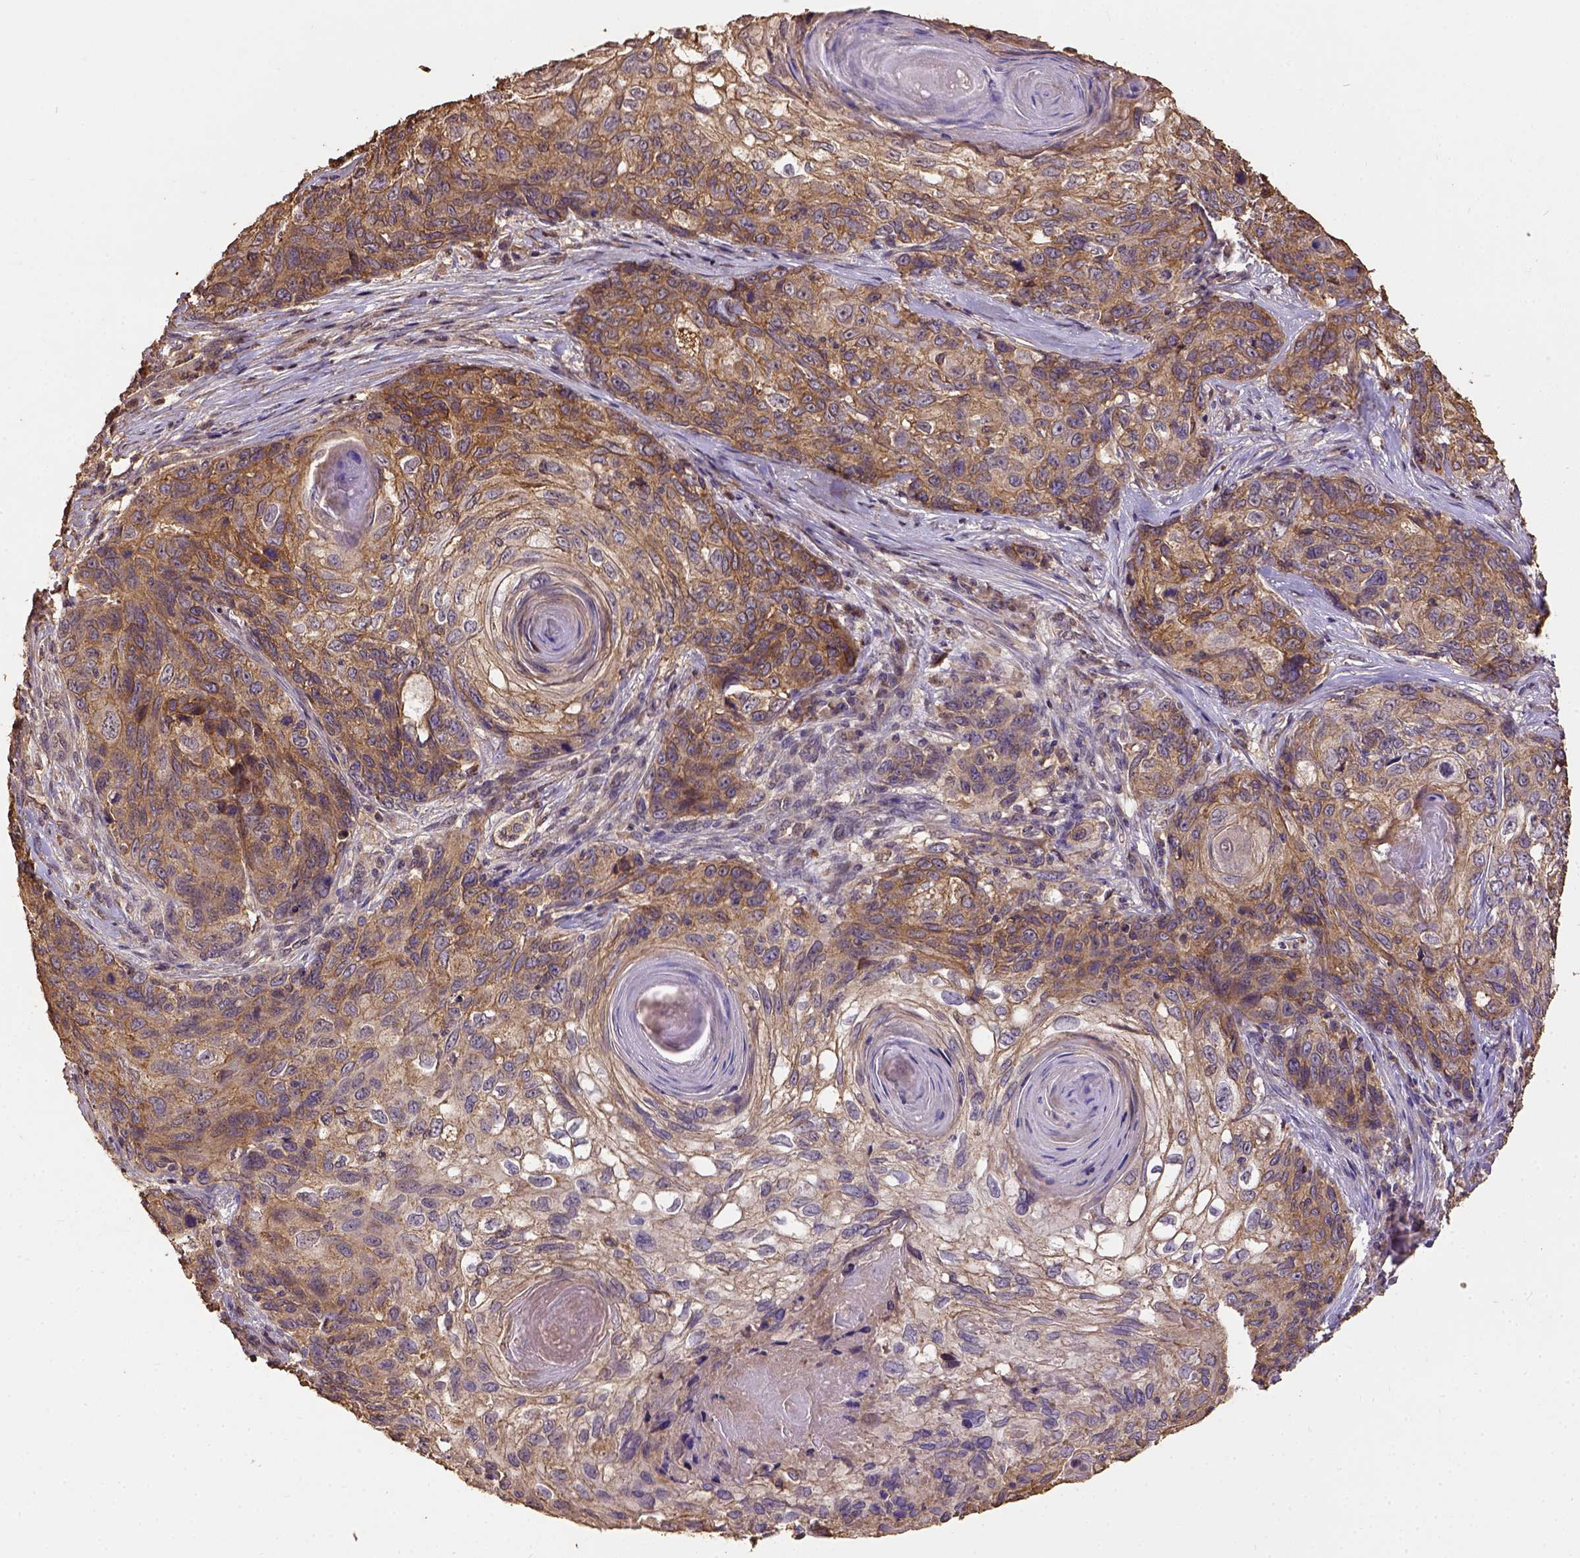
{"staining": {"intensity": "moderate", "quantity": "25%-75%", "location": "cytoplasmic/membranous"}, "tissue": "skin cancer", "cell_type": "Tumor cells", "image_type": "cancer", "snomed": [{"axis": "morphology", "description": "Squamous cell carcinoma, NOS"}, {"axis": "topography", "description": "Skin"}], "caption": "The immunohistochemical stain labels moderate cytoplasmic/membranous staining in tumor cells of squamous cell carcinoma (skin) tissue. Immunohistochemistry (ihc) stains the protein in brown and the nuclei are stained blue.", "gene": "ATP1B3", "patient": {"sex": "male", "age": 92}}